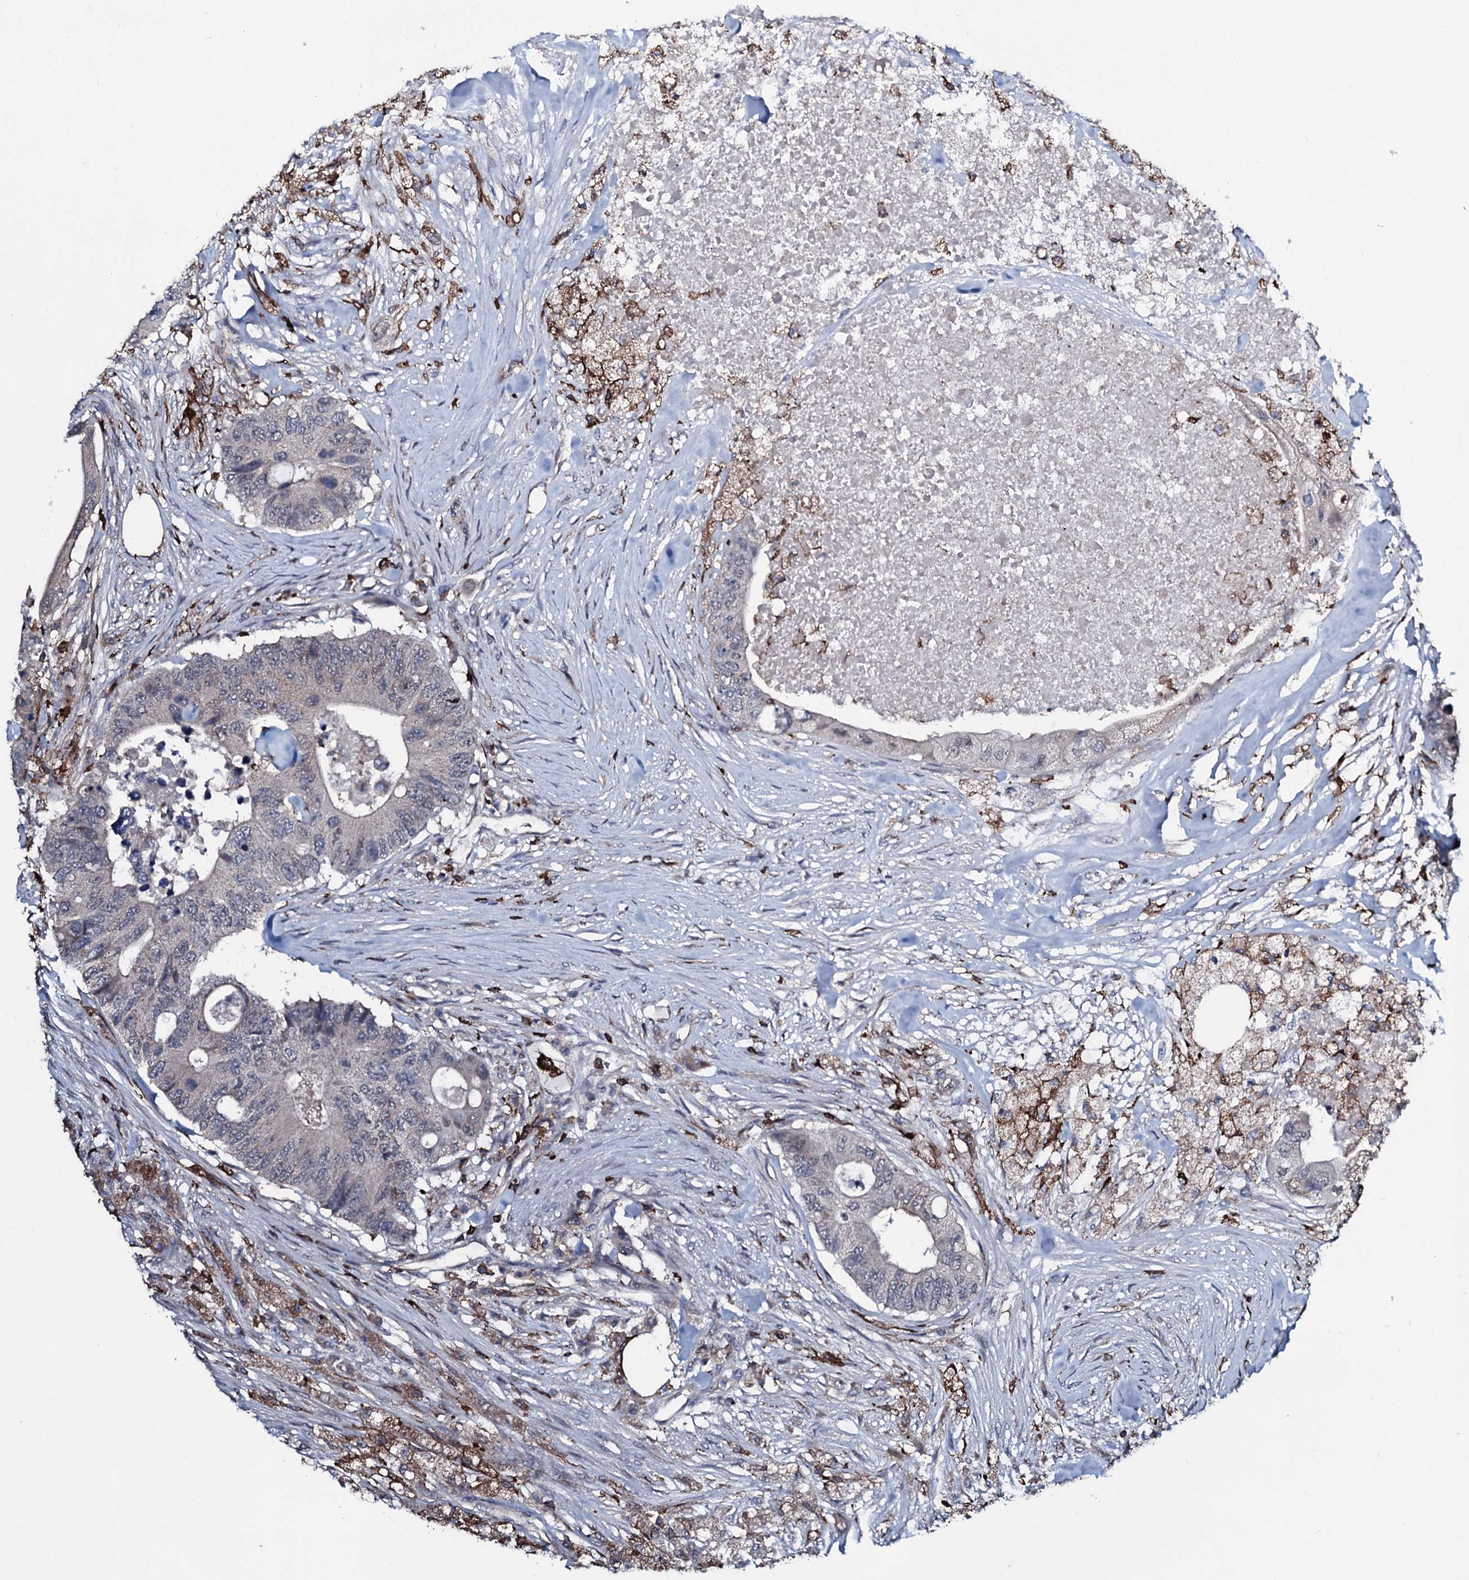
{"staining": {"intensity": "negative", "quantity": "none", "location": "none"}, "tissue": "colorectal cancer", "cell_type": "Tumor cells", "image_type": "cancer", "snomed": [{"axis": "morphology", "description": "Adenocarcinoma, NOS"}, {"axis": "topography", "description": "Colon"}], "caption": "The photomicrograph exhibits no significant staining in tumor cells of colorectal adenocarcinoma. (DAB IHC, high magnification).", "gene": "OGFOD2", "patient": {"sex": "male", "age": 71}}